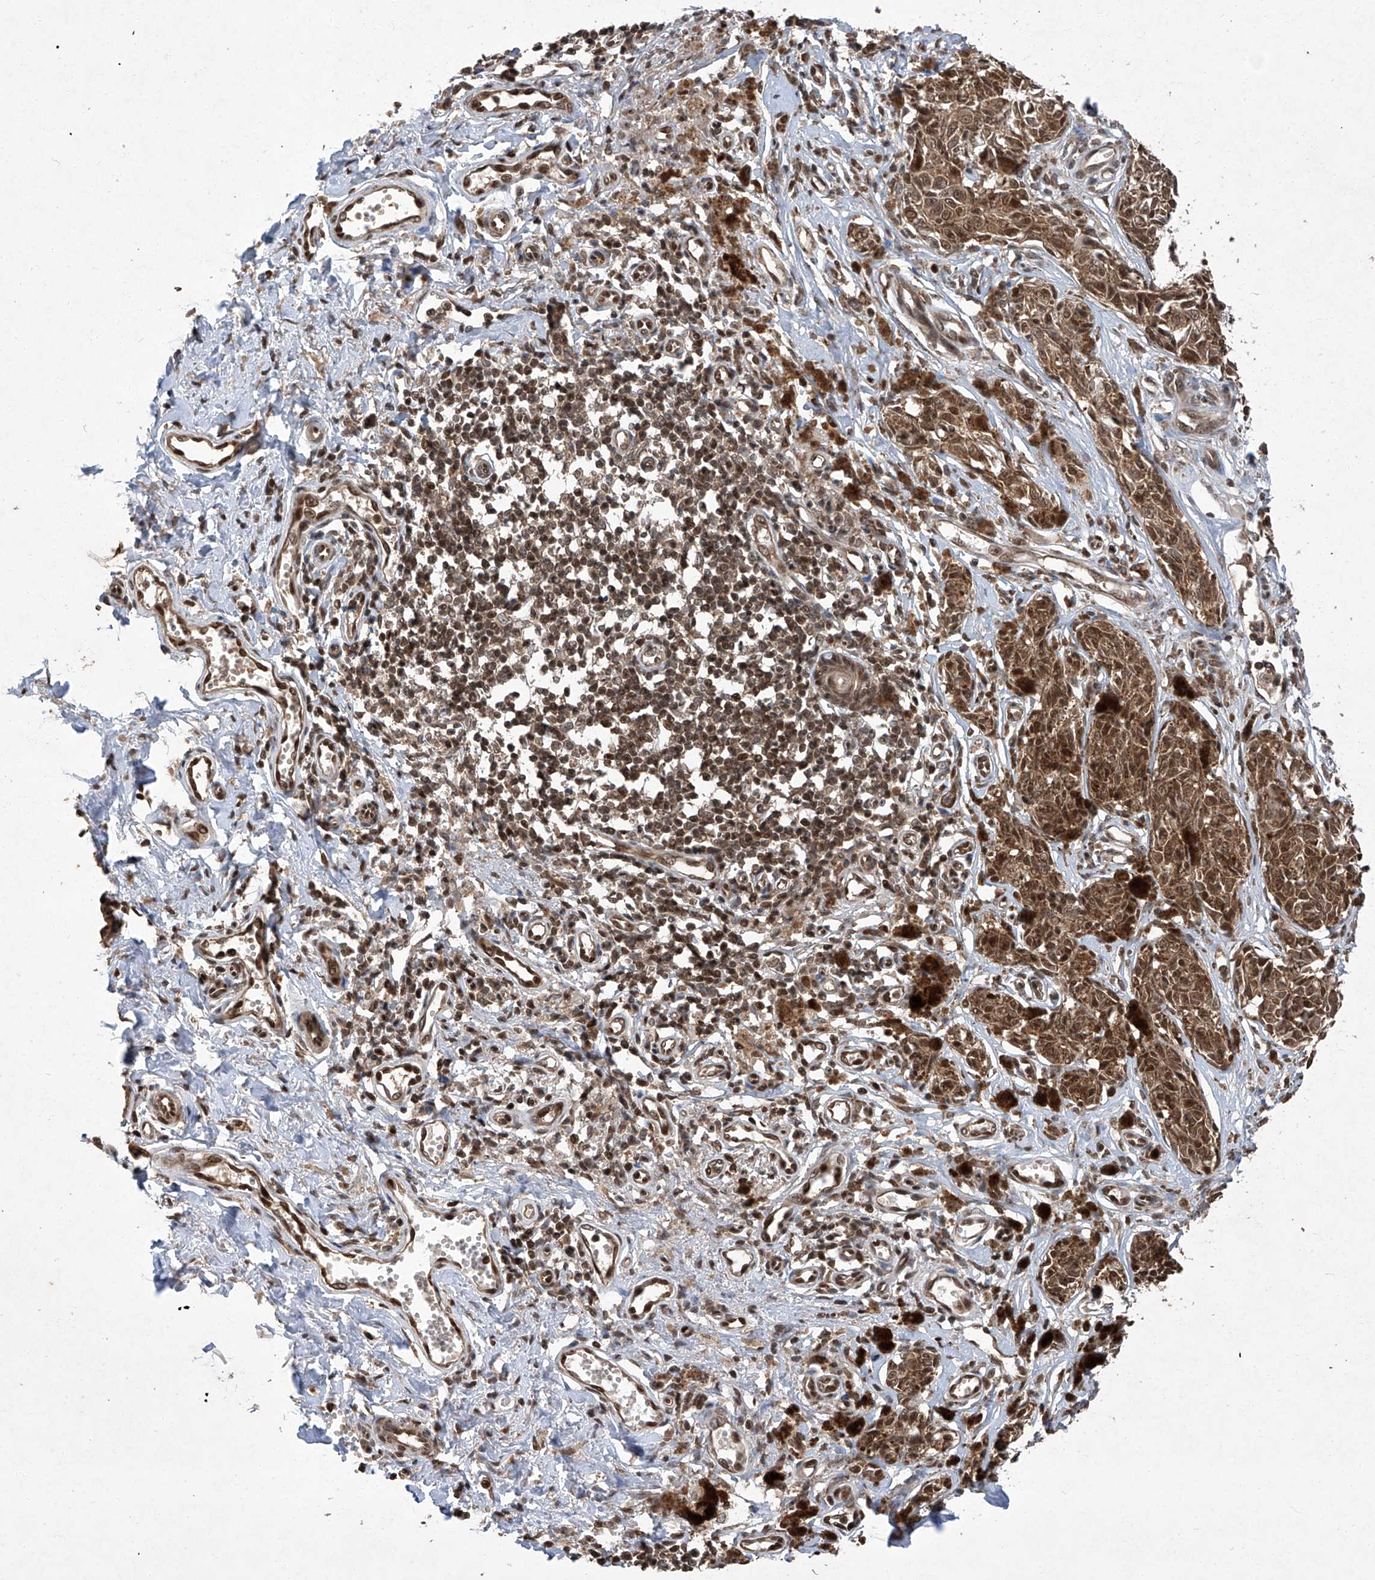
{"staining": {"intensity": "strong", "quantity": ">75%", "location": "cytoplasmic/membranous,nuclear"}, "tissue": "melanoma", "cell_type": "Tumor cells", "image_type": "cancer", "snomed": [{"axis": "morphology", "description": "Malignant melanoma, NOS"}, {"axis": "topography", "description": "Skin"}], "caption": "This image displays immunohistochemistry (IHC) staining of malignant melanoma, with high strong cytoplasmic/membranous and nuclear expression in about >75% of tumor cells.", "gene": "TSNAX", "patient": {"sex": "male", "age": 53}}